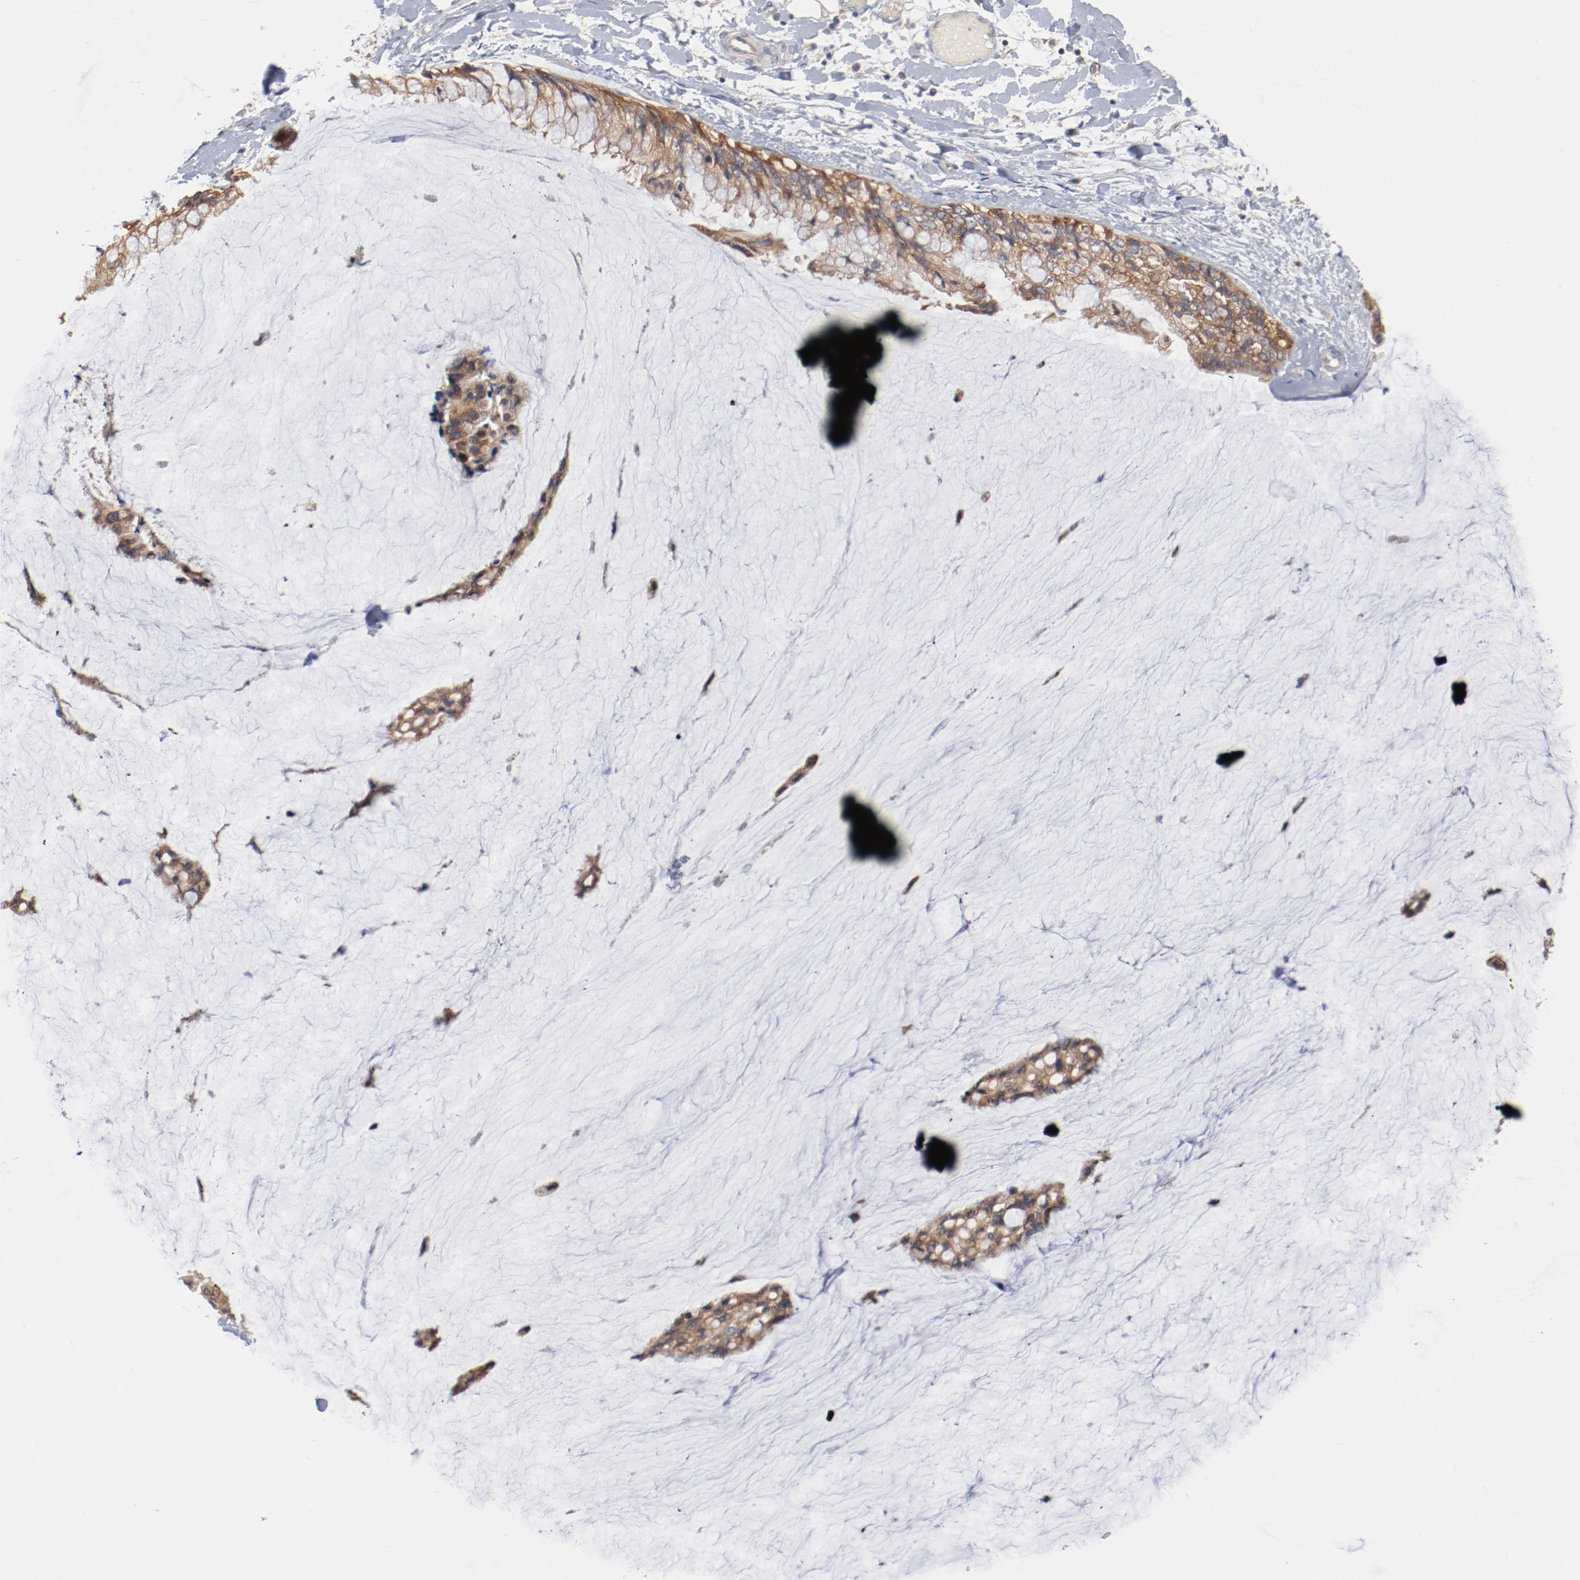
{"staining": {"intensity": "moderate", "quantity": ">75%", "location": "cytoplasmic/membranous"}, "tissue": "ovarian cancer", "cell_type": "Tumor cells", "image_type": "cancer", "snomed": [{"axis": "morphology", "description": "Cystadenocarcinoma, mucinous, NOS"}, {"axis": "topography", "description": "Ovary"}], "caption": "Protein staining by immunohistochemistry (IHC) displays moderate cytoplasmic/membranous staining in approximately >75% of tumor cells in ovarian mucinous cystadenocarcinoma.", "gene": "RNASE11", "patient": {"sex": "female", "age": 39}}